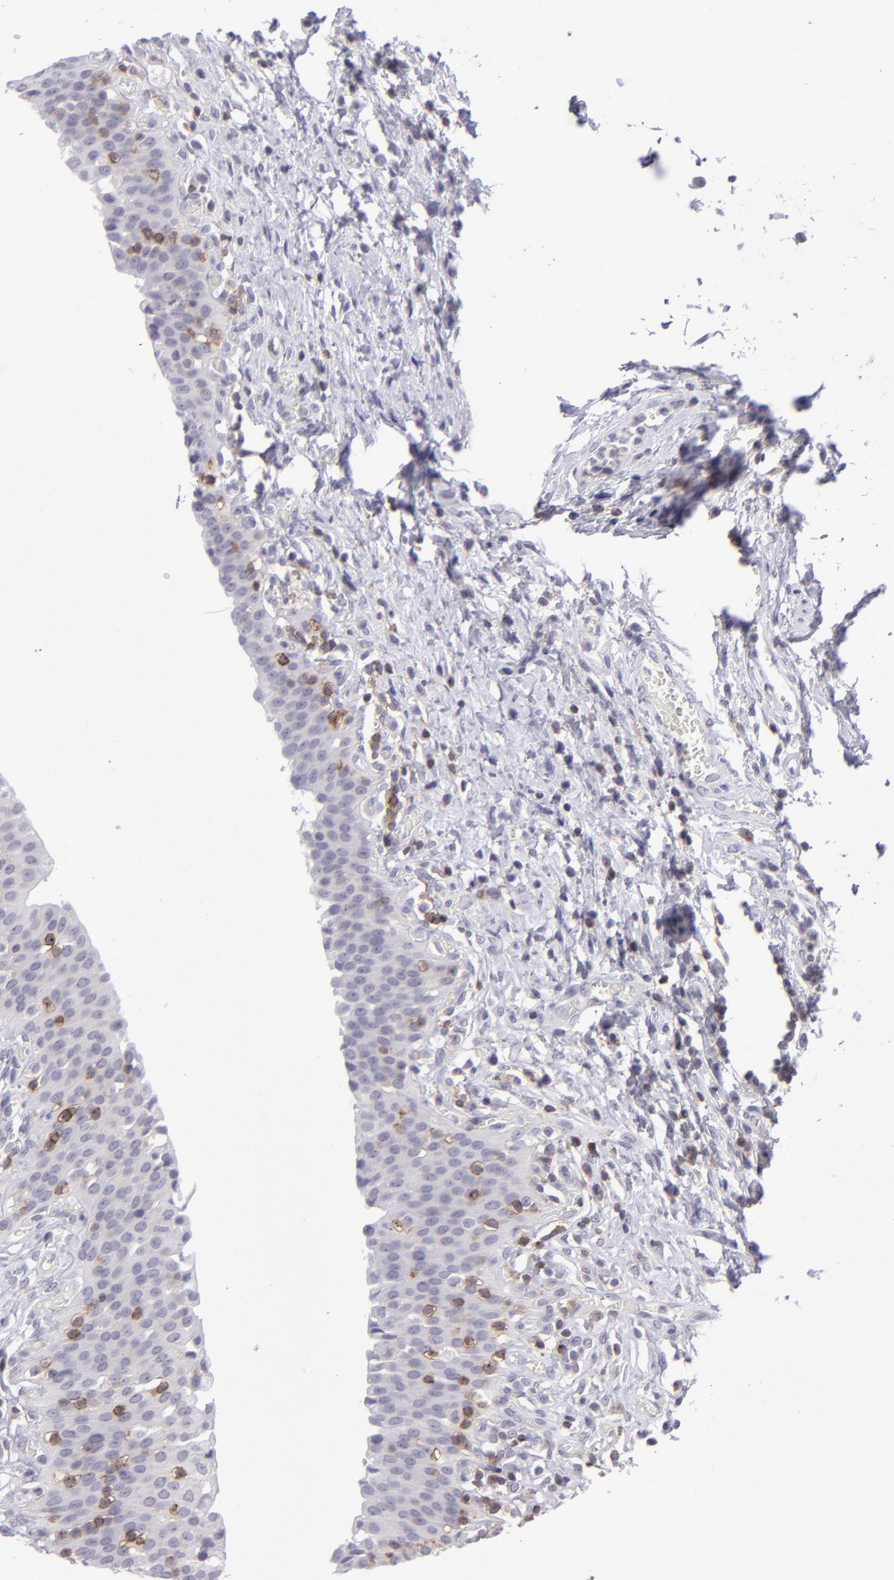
{"staining": {"intensity": "negative", "quantity": "none", "location": "none"}, "tissue": "urinary bladder", "cell_type": "Urothelial cells", "image_type": "normal", "snomed": [{"axis": "morphology", "description": "Normal tissue, NOS"}, {"axis": "topography", "description": "Urinary bladder"}], "caption": "The IHC histopathology image has no significant staining in urothelial cells of urinary bladder.", "gene": "CD48", "patient": {"sex": "male", "age": 51}}